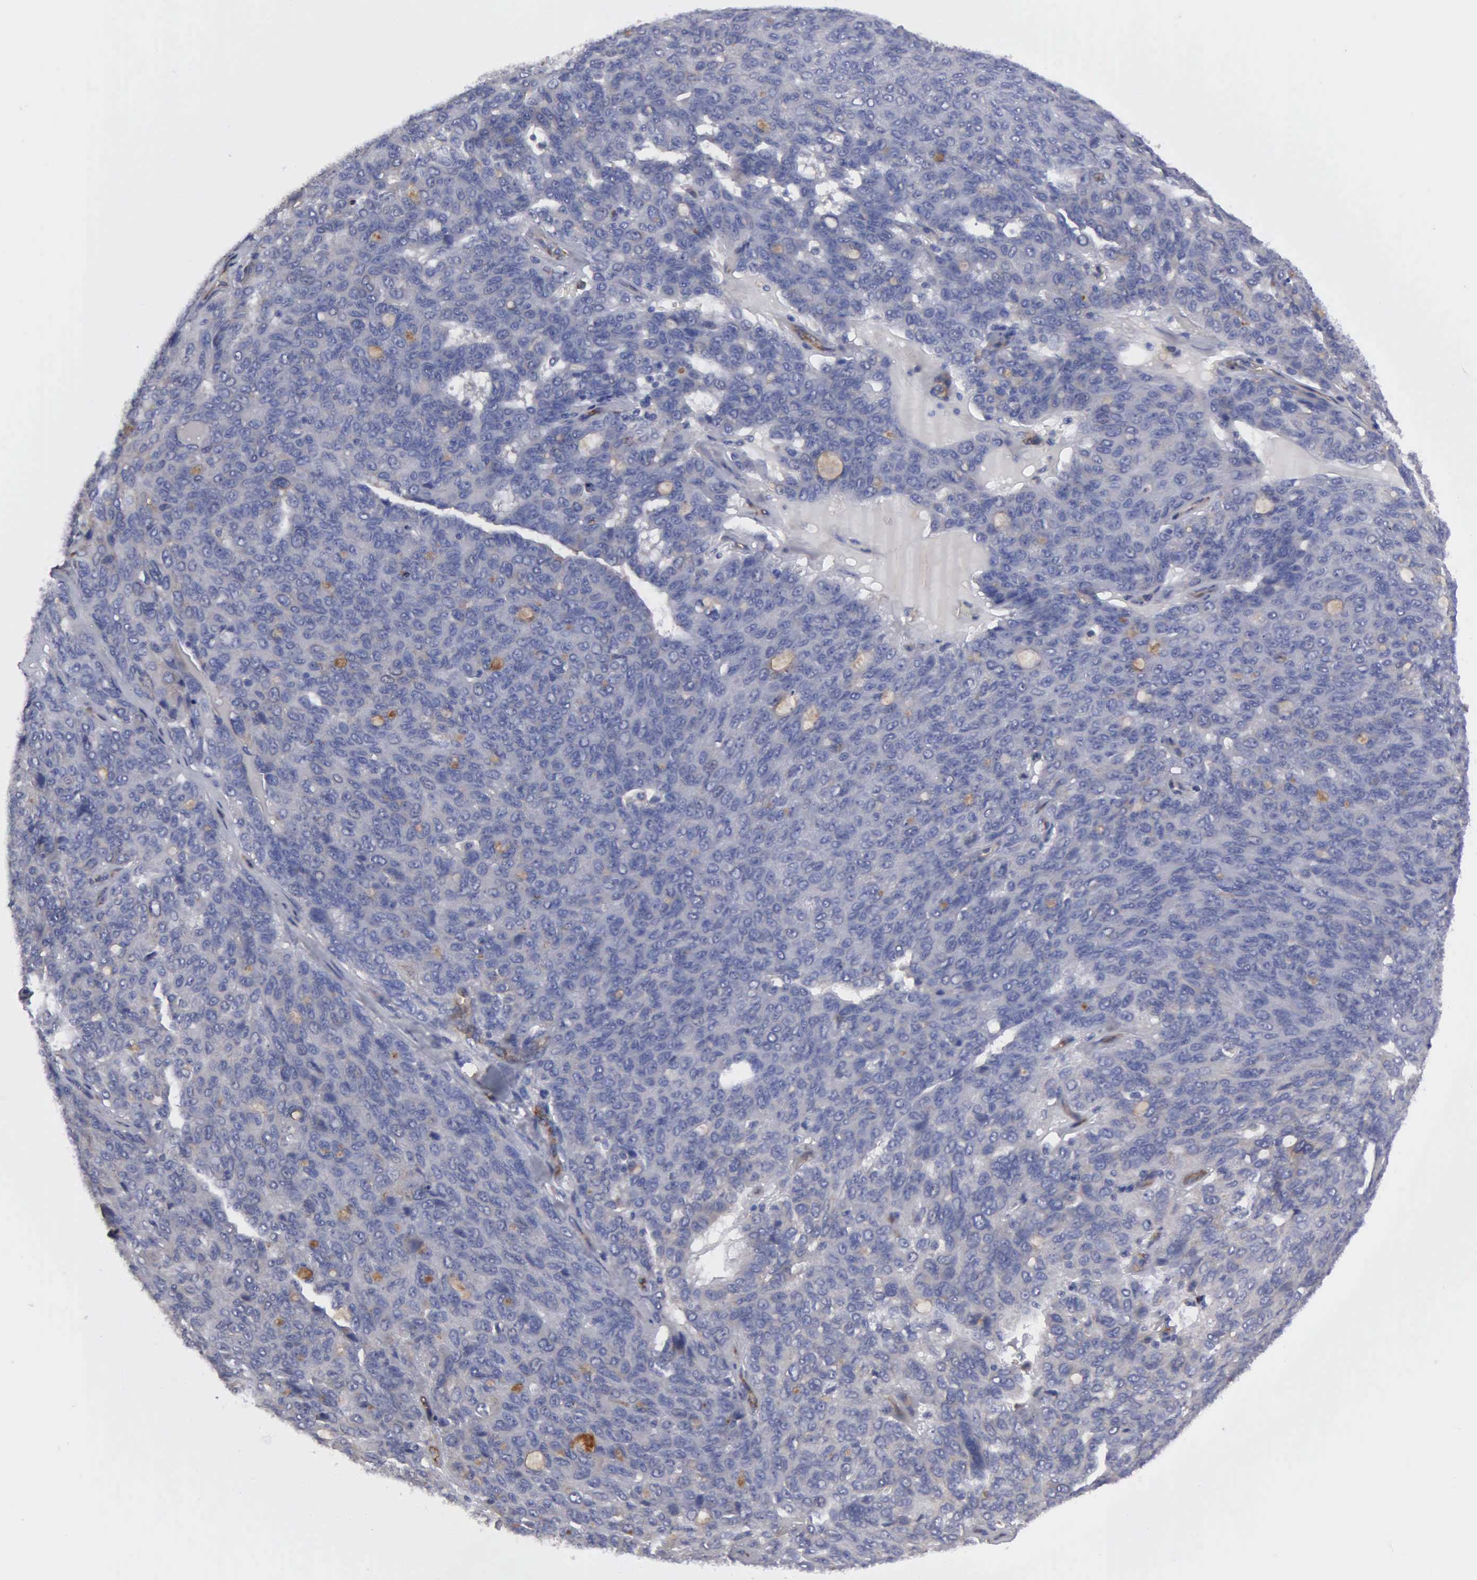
{"staining": {"intensity": "weak", "quantity": "<25%", "location": "cytoplasmic/membranous"}, "tissue": "ovarian cancer", "cell_type": "Tumor cells", "image_type": "cancer", "snomed": [{"axis": "morphology", "description": "Carcinoma, endometroid"}, {"axis": "topography", "description": "Ovary"}], "caption": "Tumor cells are negative for brown protein staining in ovarian cancer.", "gene": "RDX", "patient": {"sex": "female", "age": 60}}